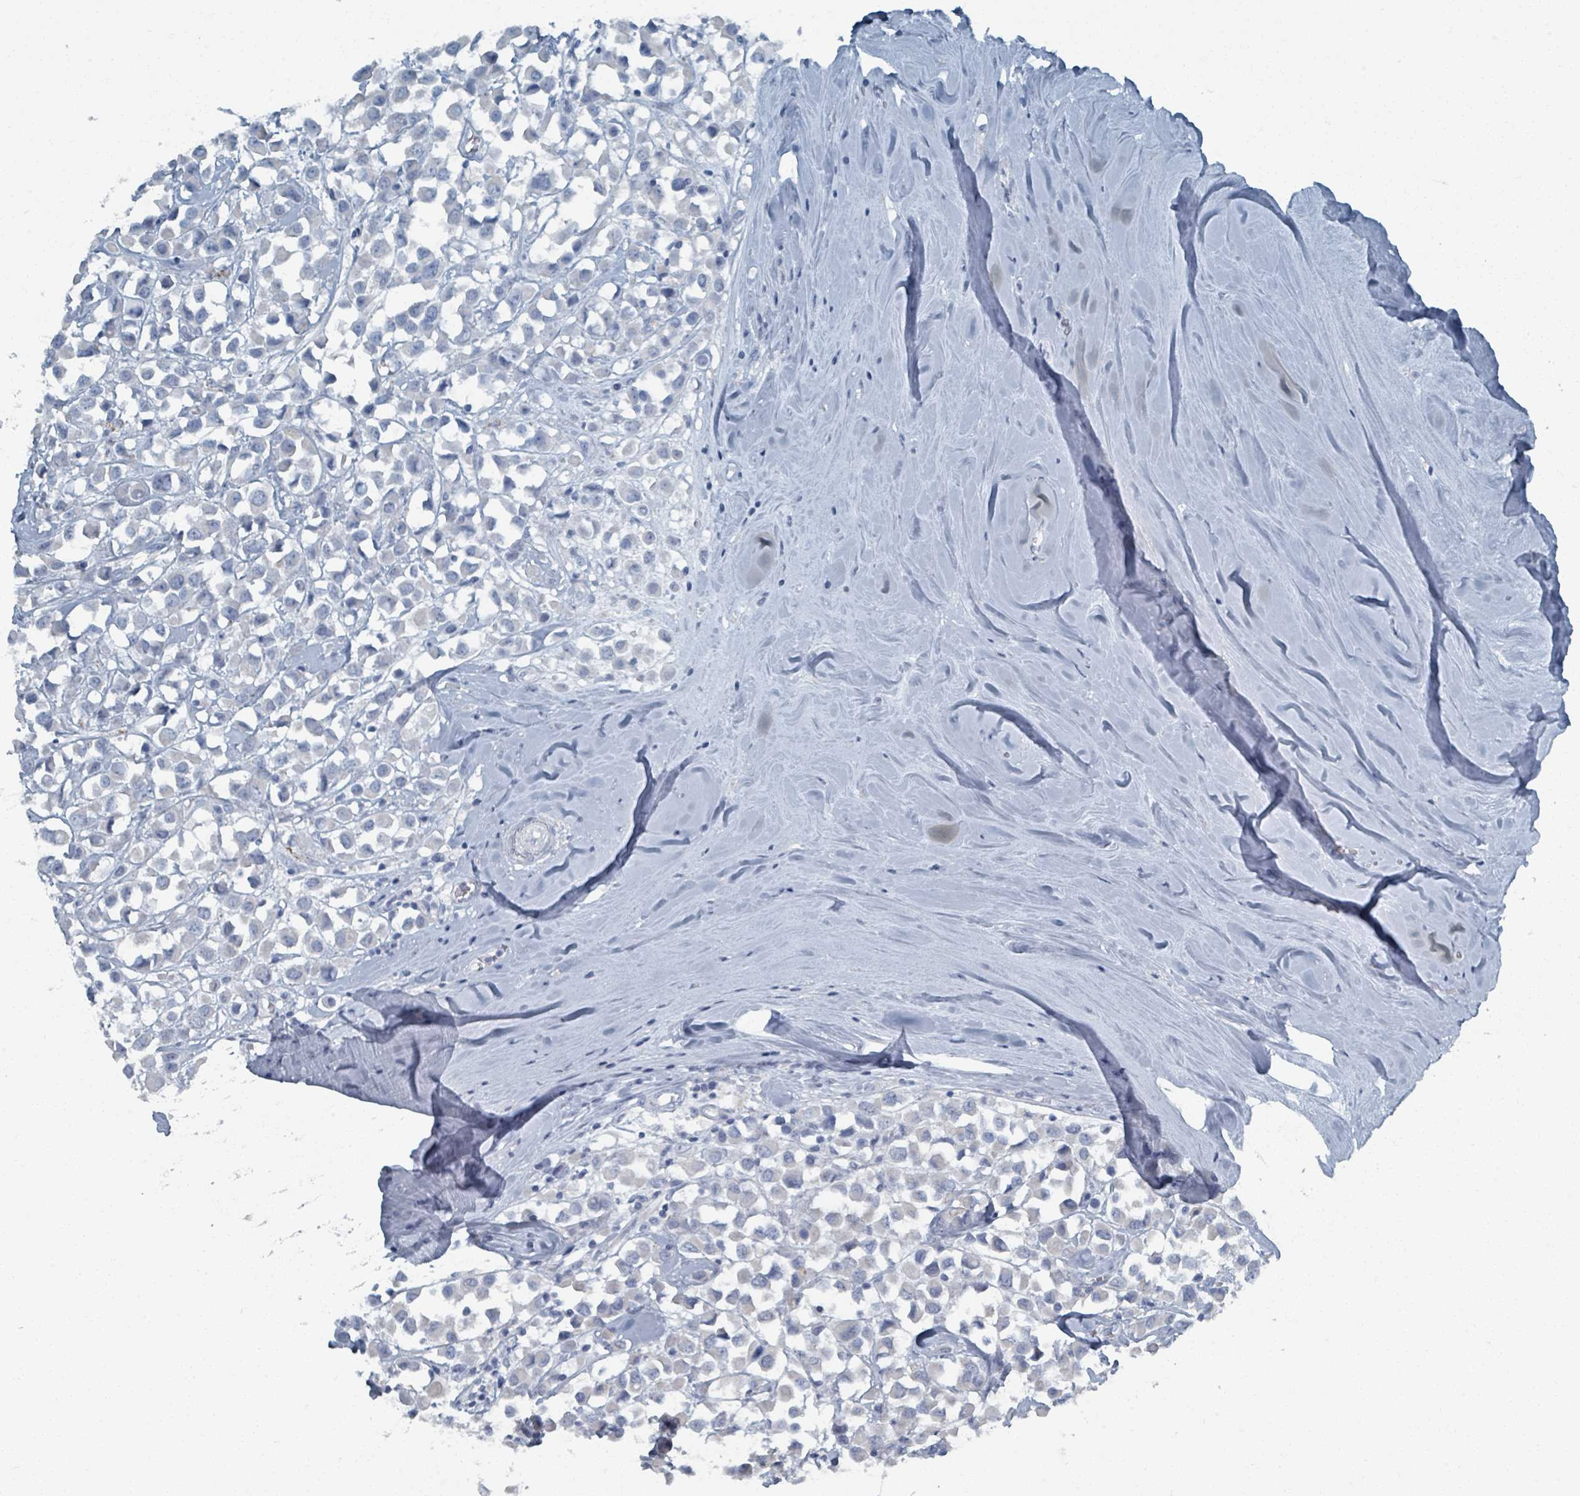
{"staining": {"intensity": "negative", "quantity": "none", "location": "none"}, "tissue": "breast cancer", "cell_type": "Tumor cells", "image_type": "cancer", "snomed": [{"axis": "morphology", "description": "Duct carcinoma"}, {"axis": "topography", "description": "Breast"}], "caption": "Immunohistochemical staining of human breast cancer demonstrates no significant staining in tumor cells.", "gene": "GAMT", "patient": {"sex": "female", "age": 61}}